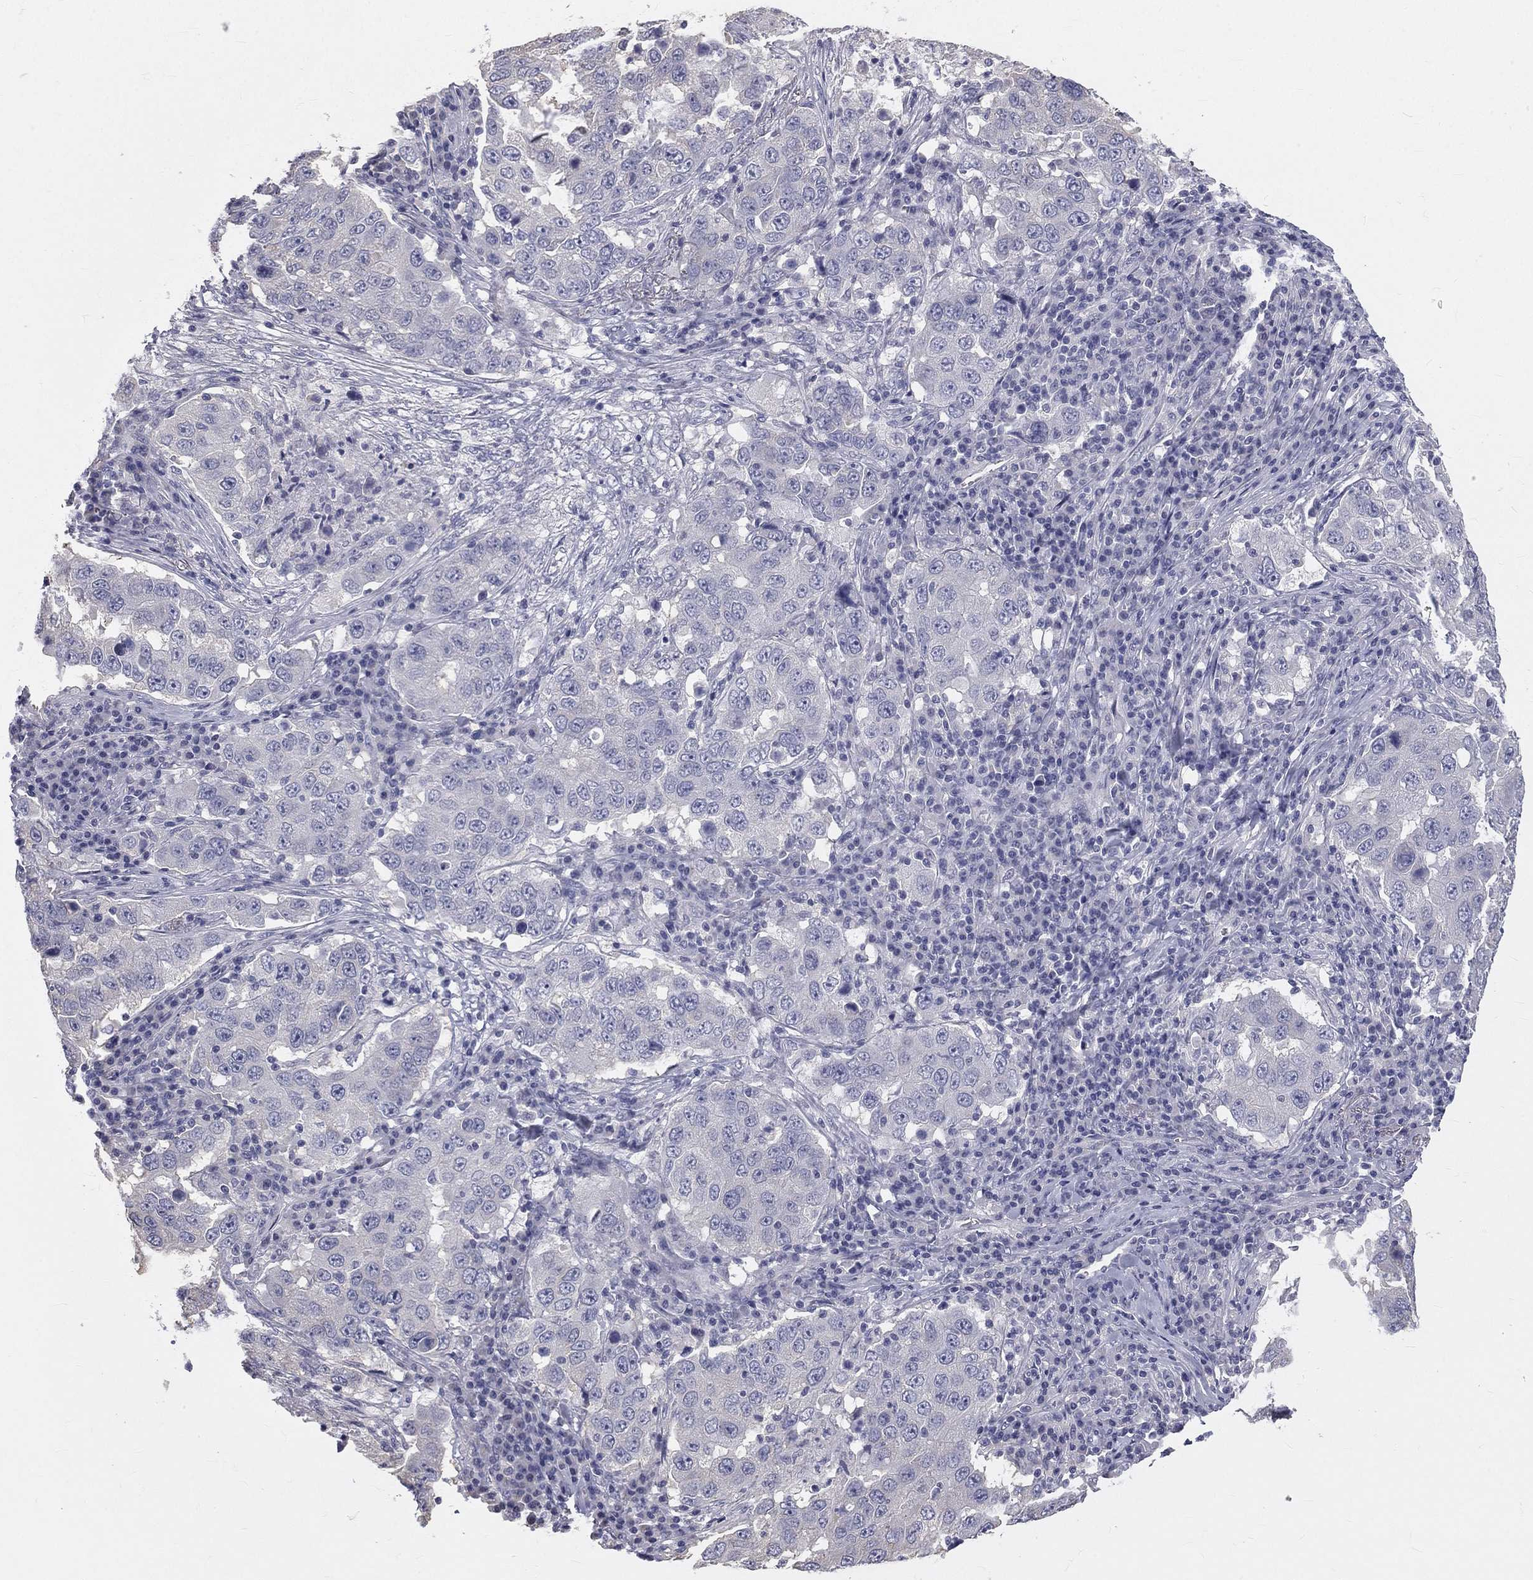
{"staining": {"intensity": "negative", "quantity": "none", "location": "none"}, "tissue": "lung cancer", "cell_type": "Tumor cells", "image_type": "cancer", "snomed": [{"axis": "morphology", "description": "Adenocarcinoma, NOS"}, {"axis": "topography", "description": "Lung"}], "caption": "IHC image of neoplastic tissue: lung cancer (adenocarcinoma) stained with DAB exhibits no significant protein staining in tumor cells. (Stains: DAB immunohistochemistry with hematoxylin counter stain, Microscopy: brightfield microscopy at high magnification).", "gene": "MUC13", "patient": {"sex": "male", "age": 73}}